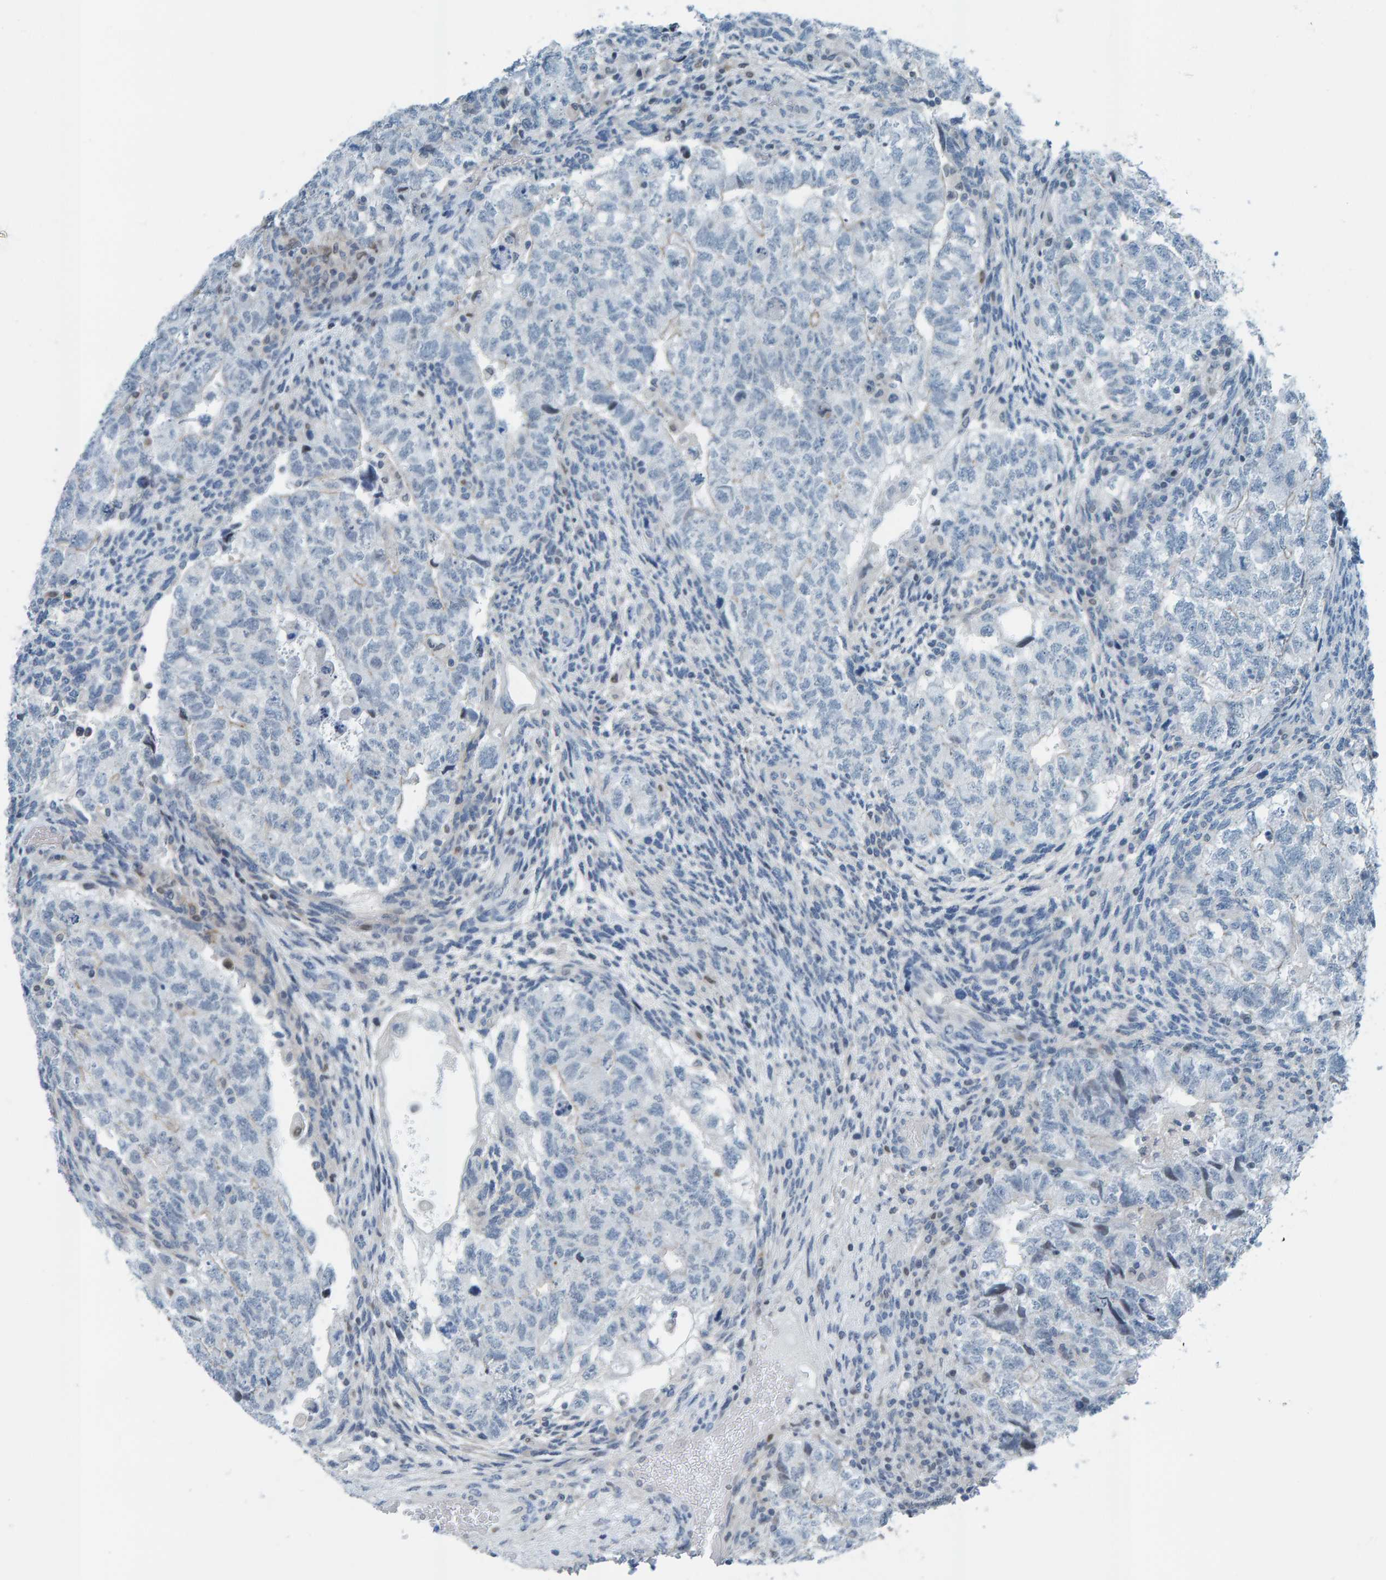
{"staining": {"intensity": "negative", "quantity": "none", "location": "none"}, "tissue": "testis cancer", "cell_type": "Tumor cells", "image_type": "cancer", "snomed": [{"axis": "morphology", "description": "Carcinoma, Embryonal, NOS"}, {"axis": "topography", "description": "Testis"}], "caption": "Histopathology image shows no protein staining in tumor cells of testis cancer tissue.", "gene": "CNP", "patient": {"sex": "male", "age": 36}}